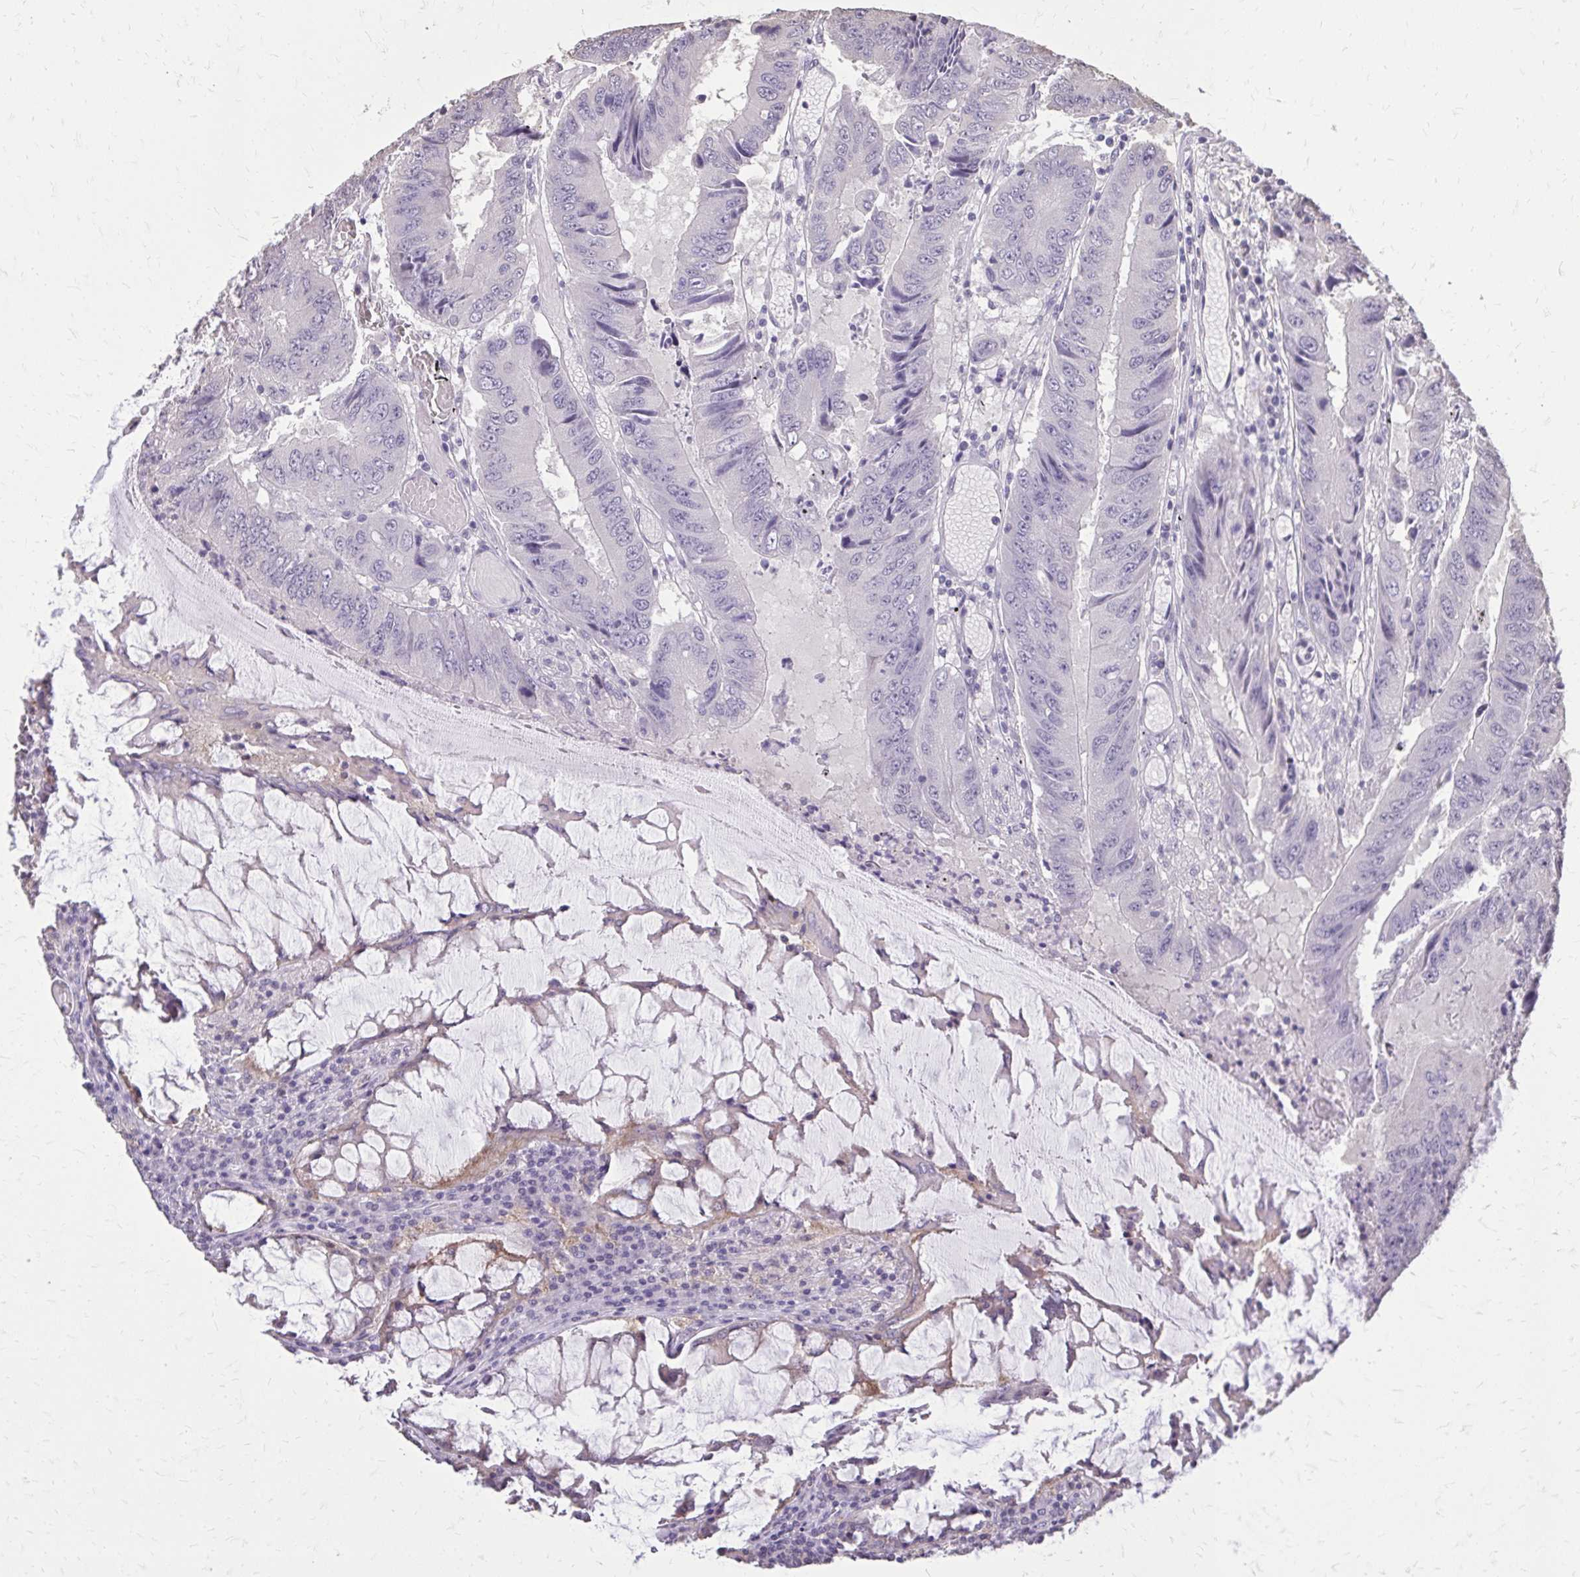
{"staining": {"intensity": "negative", "quantity": "none", "location": "none"}, "tissue": "colorectal cancer", "cell_type": "Tumor cells", "image_type": "cancer", "snomed": [{"axis": "morphology", "description": "Adenocarcinoma, NOS"}, {"axis": "topography", "description": "Colon"}], "caption": "Tumor cells are negative for protein expression in human colorectal adenocarcinoma. (Stains: DAB immunohistochemistry (IHC) with hematoxylin counter stain, Microscopy: brightfield microscopy at high magnification).", "gene": "AKAP5", "patient": {"sex": "male", "age": 53}}